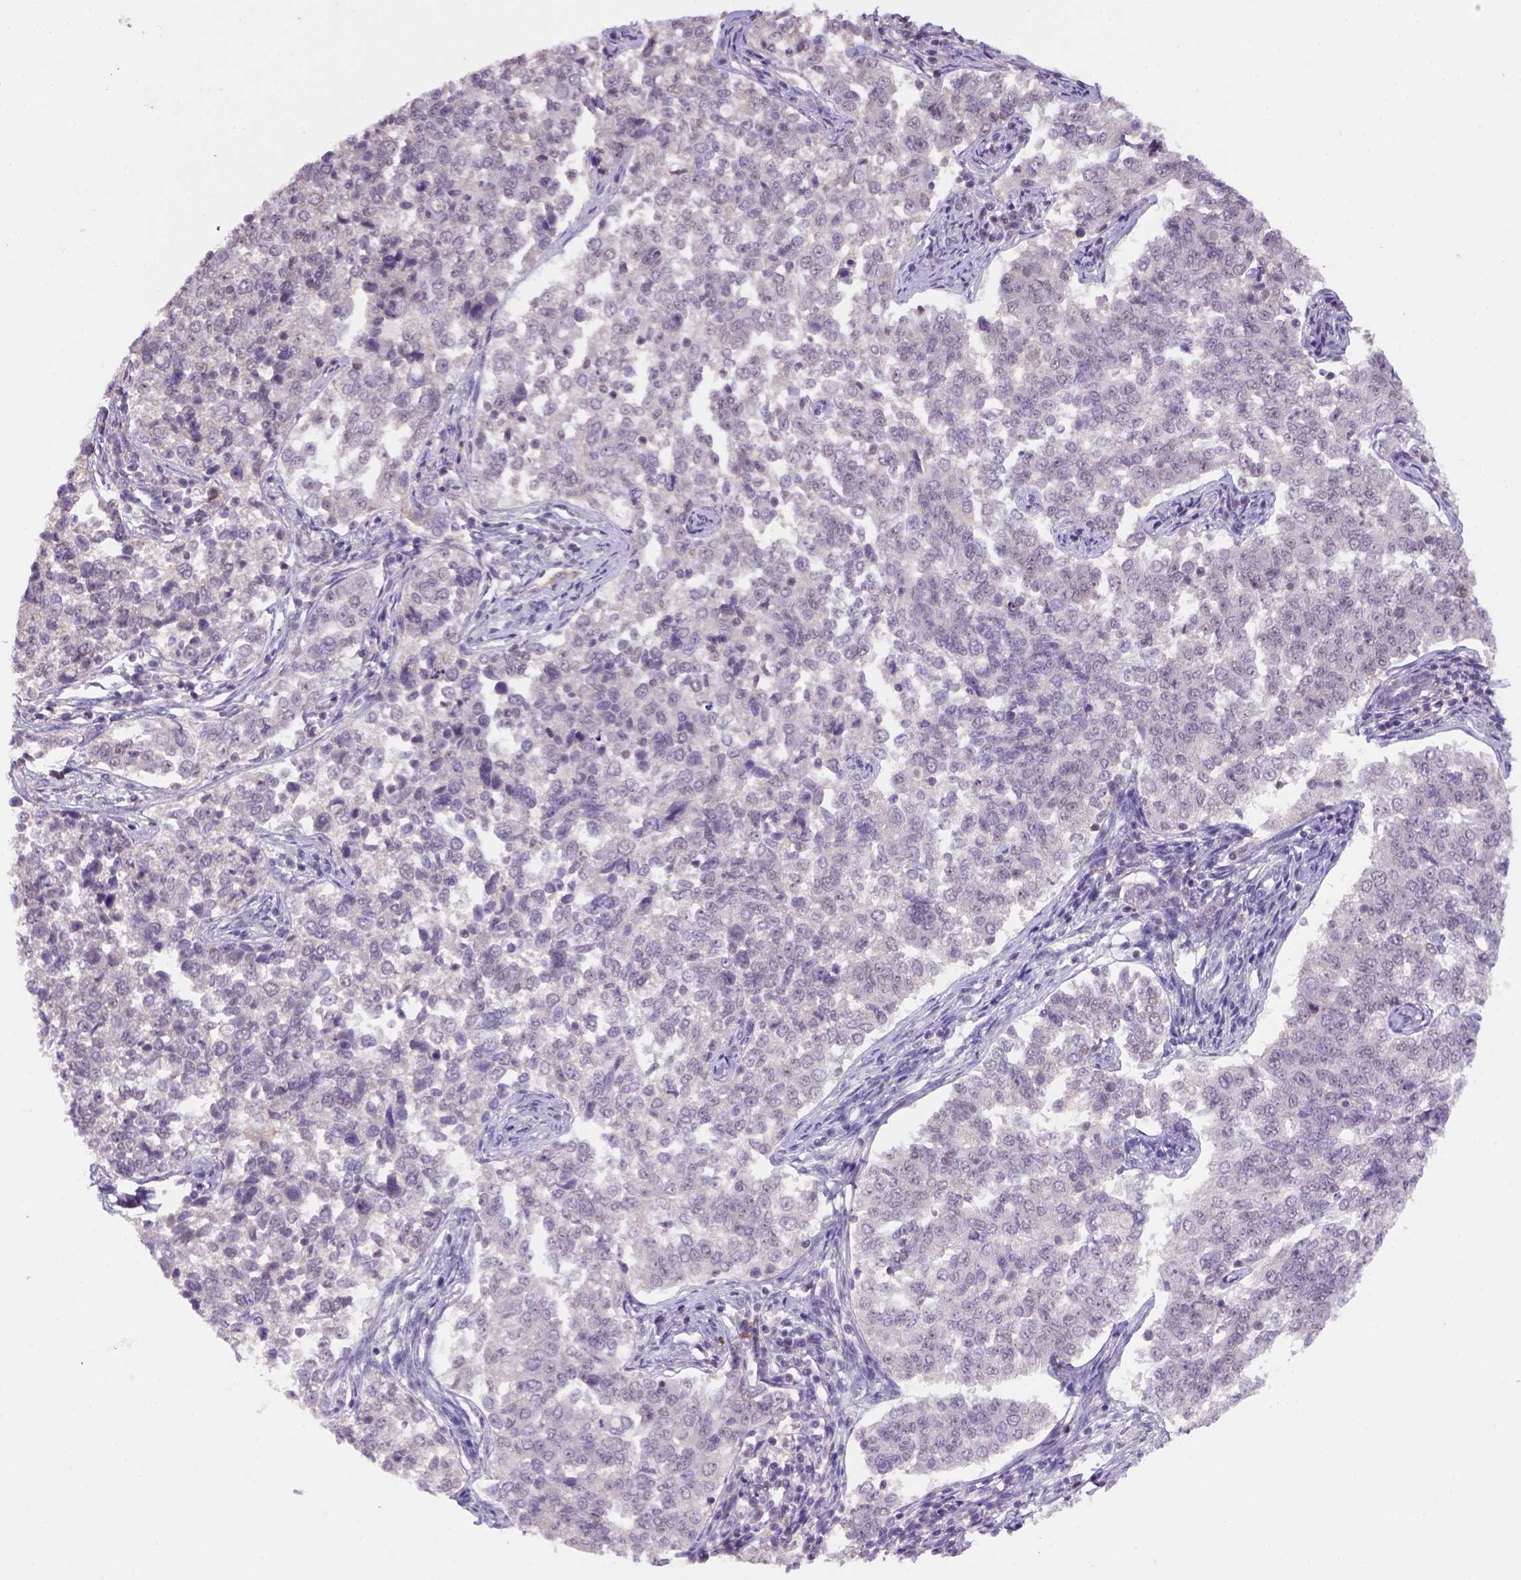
{"staining": {"intensity": "weak", "quantity": ">75%", "location": "cytoplasmic/membranous,nuclear"}, "tissue": "endometrial cancer", "cell_type": "Tumor cells", "image_type": "cancer", "snomed": [{"axis": "morphology", "description": "Adenocarcinoma, NOS"}, {"axis": "topography", "description": "Endometrium"}], "caption": "This photomicrograph exhibits immunohistochemistry (IHC) staining of endometrial adenocarcinoma, with low weak cytoplasmic/membranous and nuclear expression in approximately >75% of tumor cells.", "gene": "SCML4", "patient": {"sex": "female", "age": 43}}